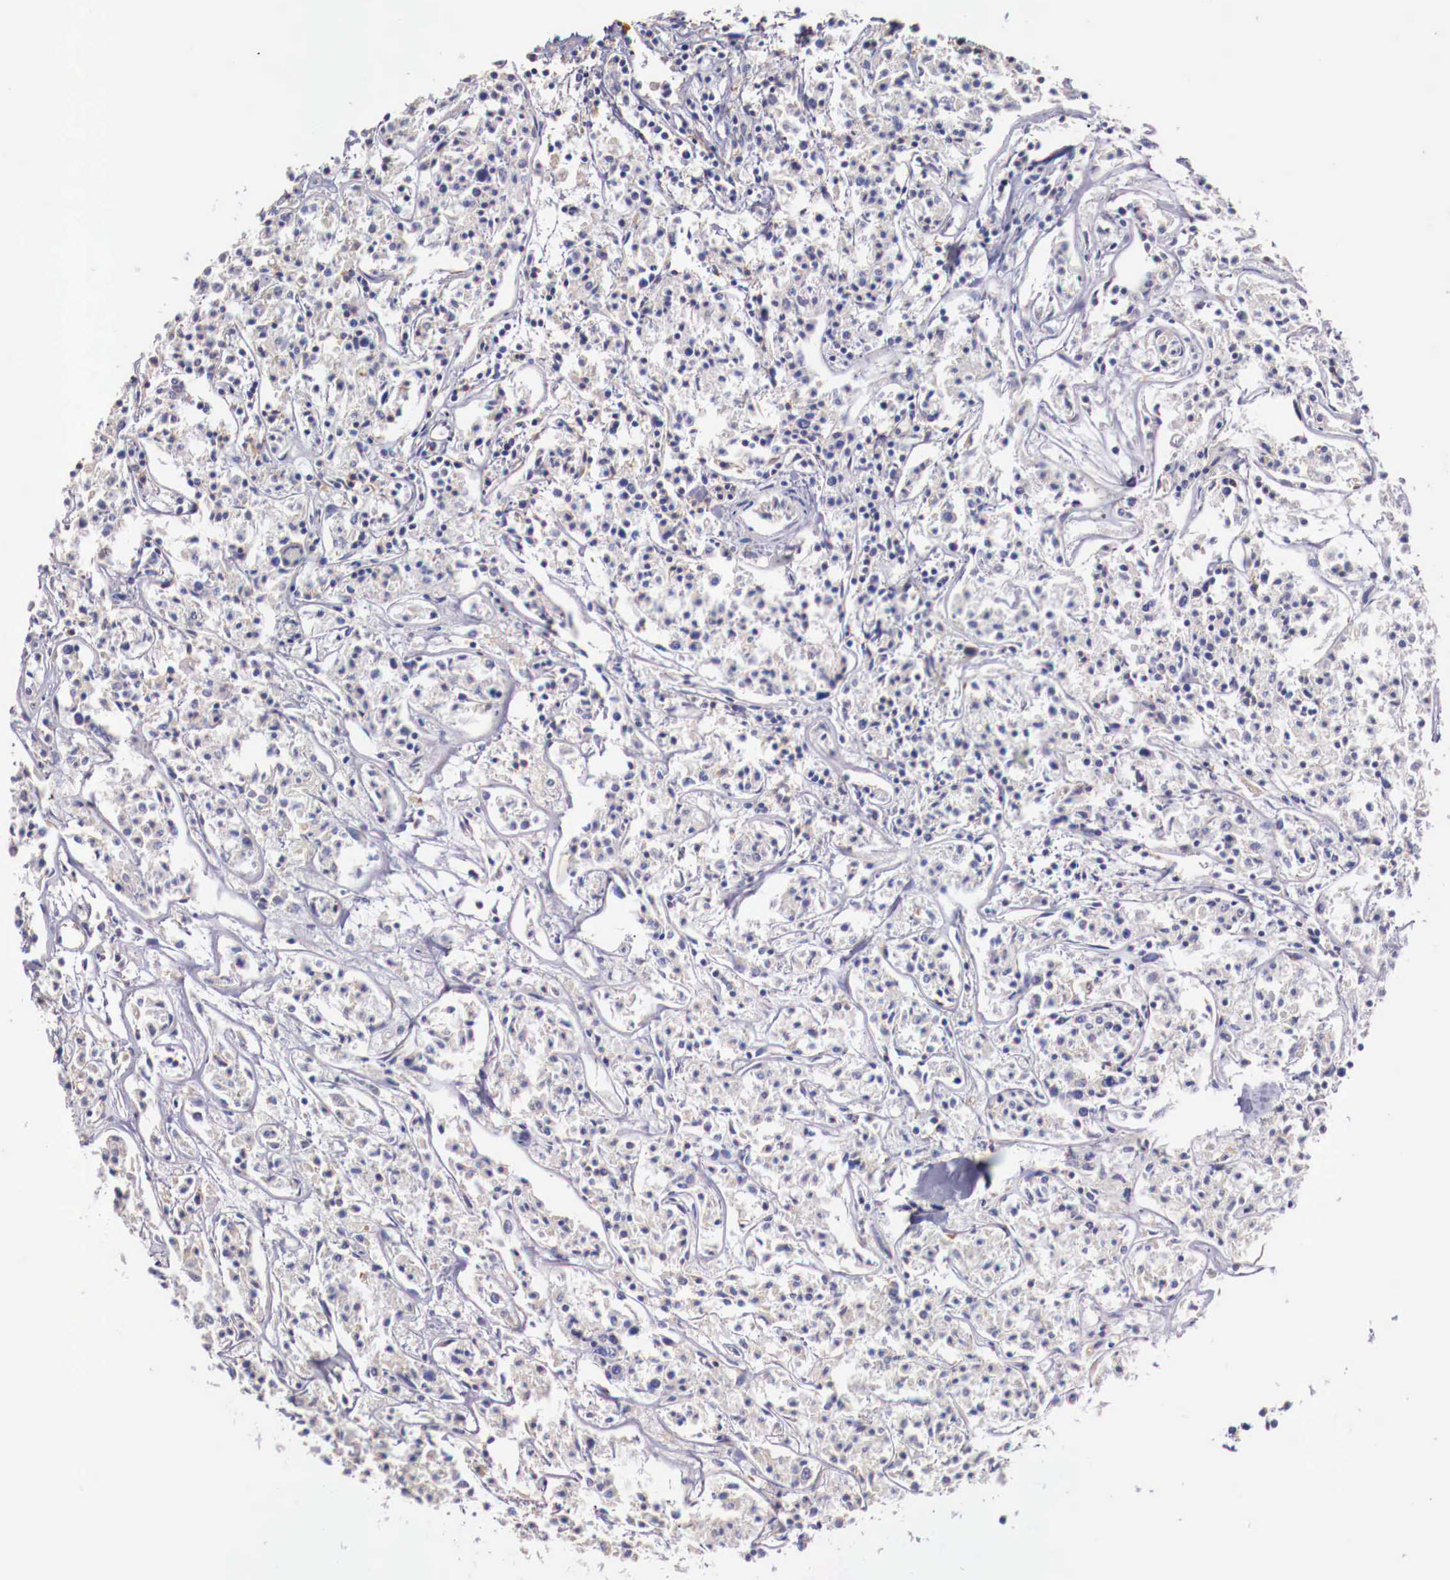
{"staining": {"intensity": "weak", "quantity": "25%-75%", "location": "cytoplasmic/membranous"}, "tissue": "lymphoma", "cell_type": "Tumor cells", "image_type": "cancer", "snomed": [{"axis": "morphology", "description": "Malignant lymphoma, non-Hodgkin's type, Low grade"}, {"axis": "topography", "description": "Small intestine"}], "caption": "Immunohistochemistry (IHC) (DAB) staining of lymphoma displays weak cytoplasmic/membranous protein expression in about 25%-75% of tumor cells.", "gene": "PITPNA", "patient": {"sex": "female", "age": 59}}